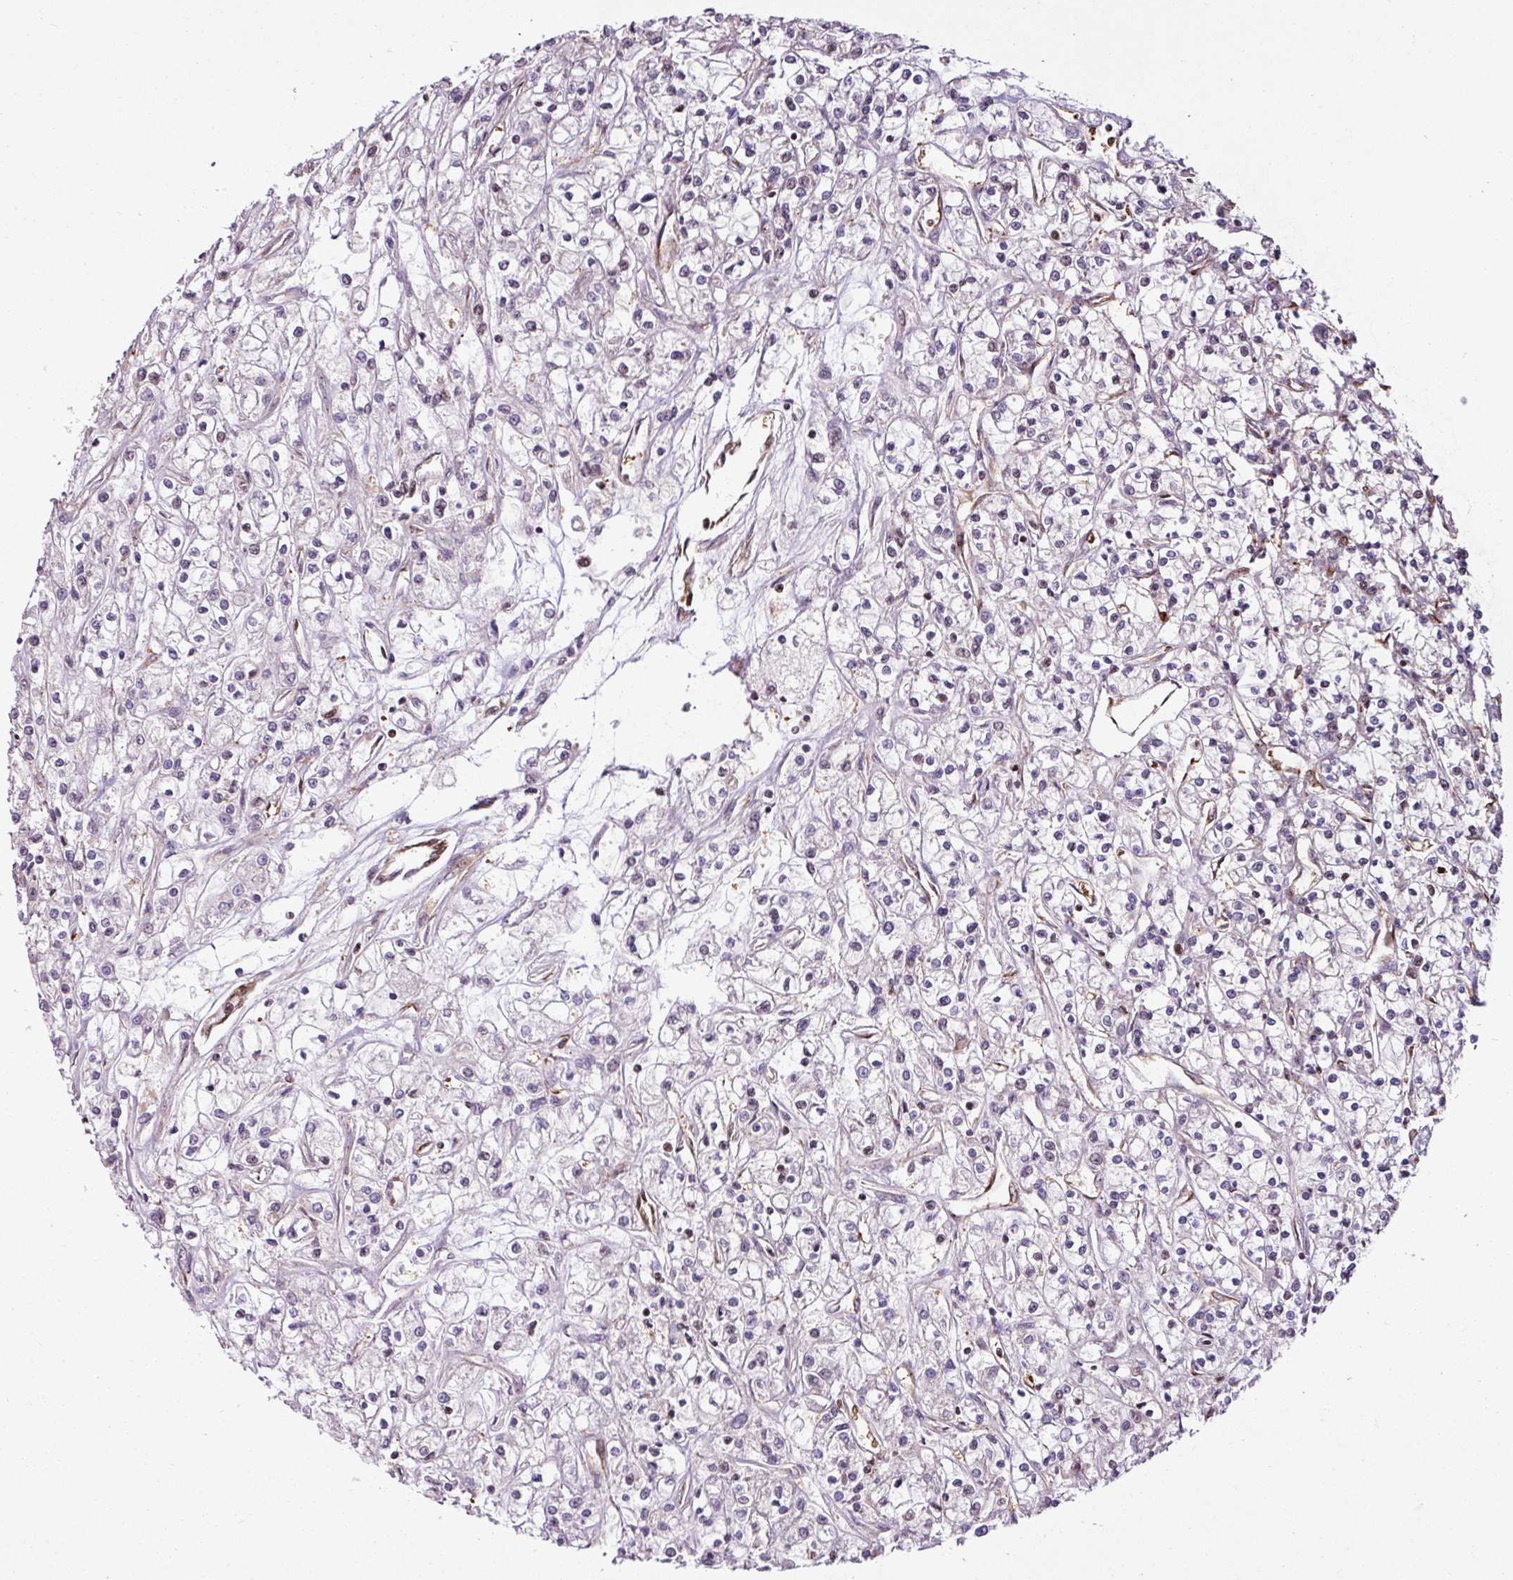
{"staining": {"intensity": "negative", "quantity": "none", "location": "none"}, "tissue": "renal cancer", "cell_type": "Tumor cells", "image_type": "cancer", "snomed": [{"axis": "morphology", "description": "Adenocarcinoma, NOS"}, {"axis": "topography", "description": "Kidney"}], "caption": "This is a image of immunohistochemistry (IHC) staining of renal cancer, which shows no positivity in tumor cells.", "gene": "ZNF106", "patient": {"sex": "female", "age": 59}}